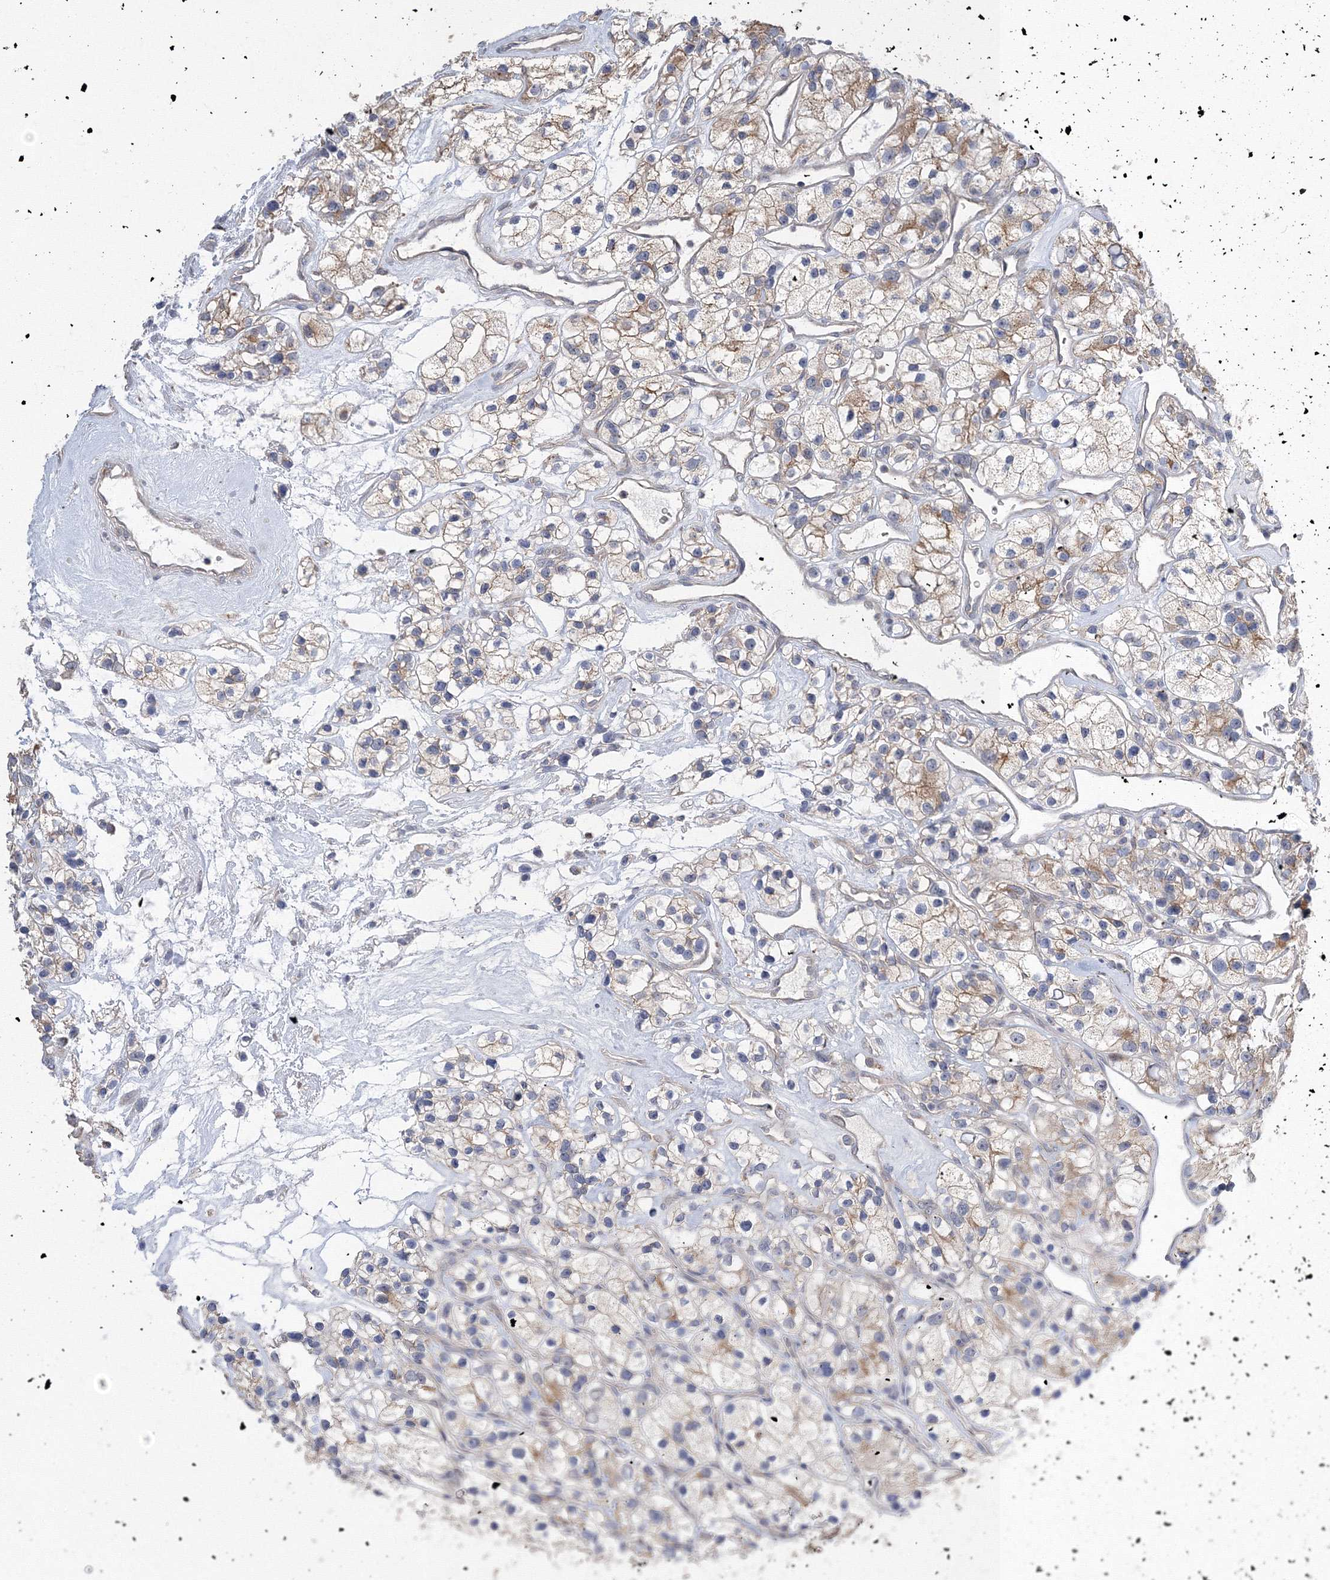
{"staining": {"intensity": "weak", "quantity": ">75%", "location": "cytoplasmic/membranous"}, "tissue": "renal cancer", "cell_type": "Tumor cells", "image_type": "cancer", "snomed": [{"axis": "morphology", "description": "Adenocarcinoma, NOS"}, {"axis": "topography", "description": "Kidney"}], "caption": "Immunohistochemistry (IHC) micrograph of neoplastic tissue: renal adenocarcinoma stained using immunohistochemistry shows low levels of weak protein expression localized specifically in the cytoplasmic/membranous of tumor cells, appearing as a cytoplasmic/membranous brown color.", "gene": "AASDH", "patient": {"sex": "female", "age": 57}}